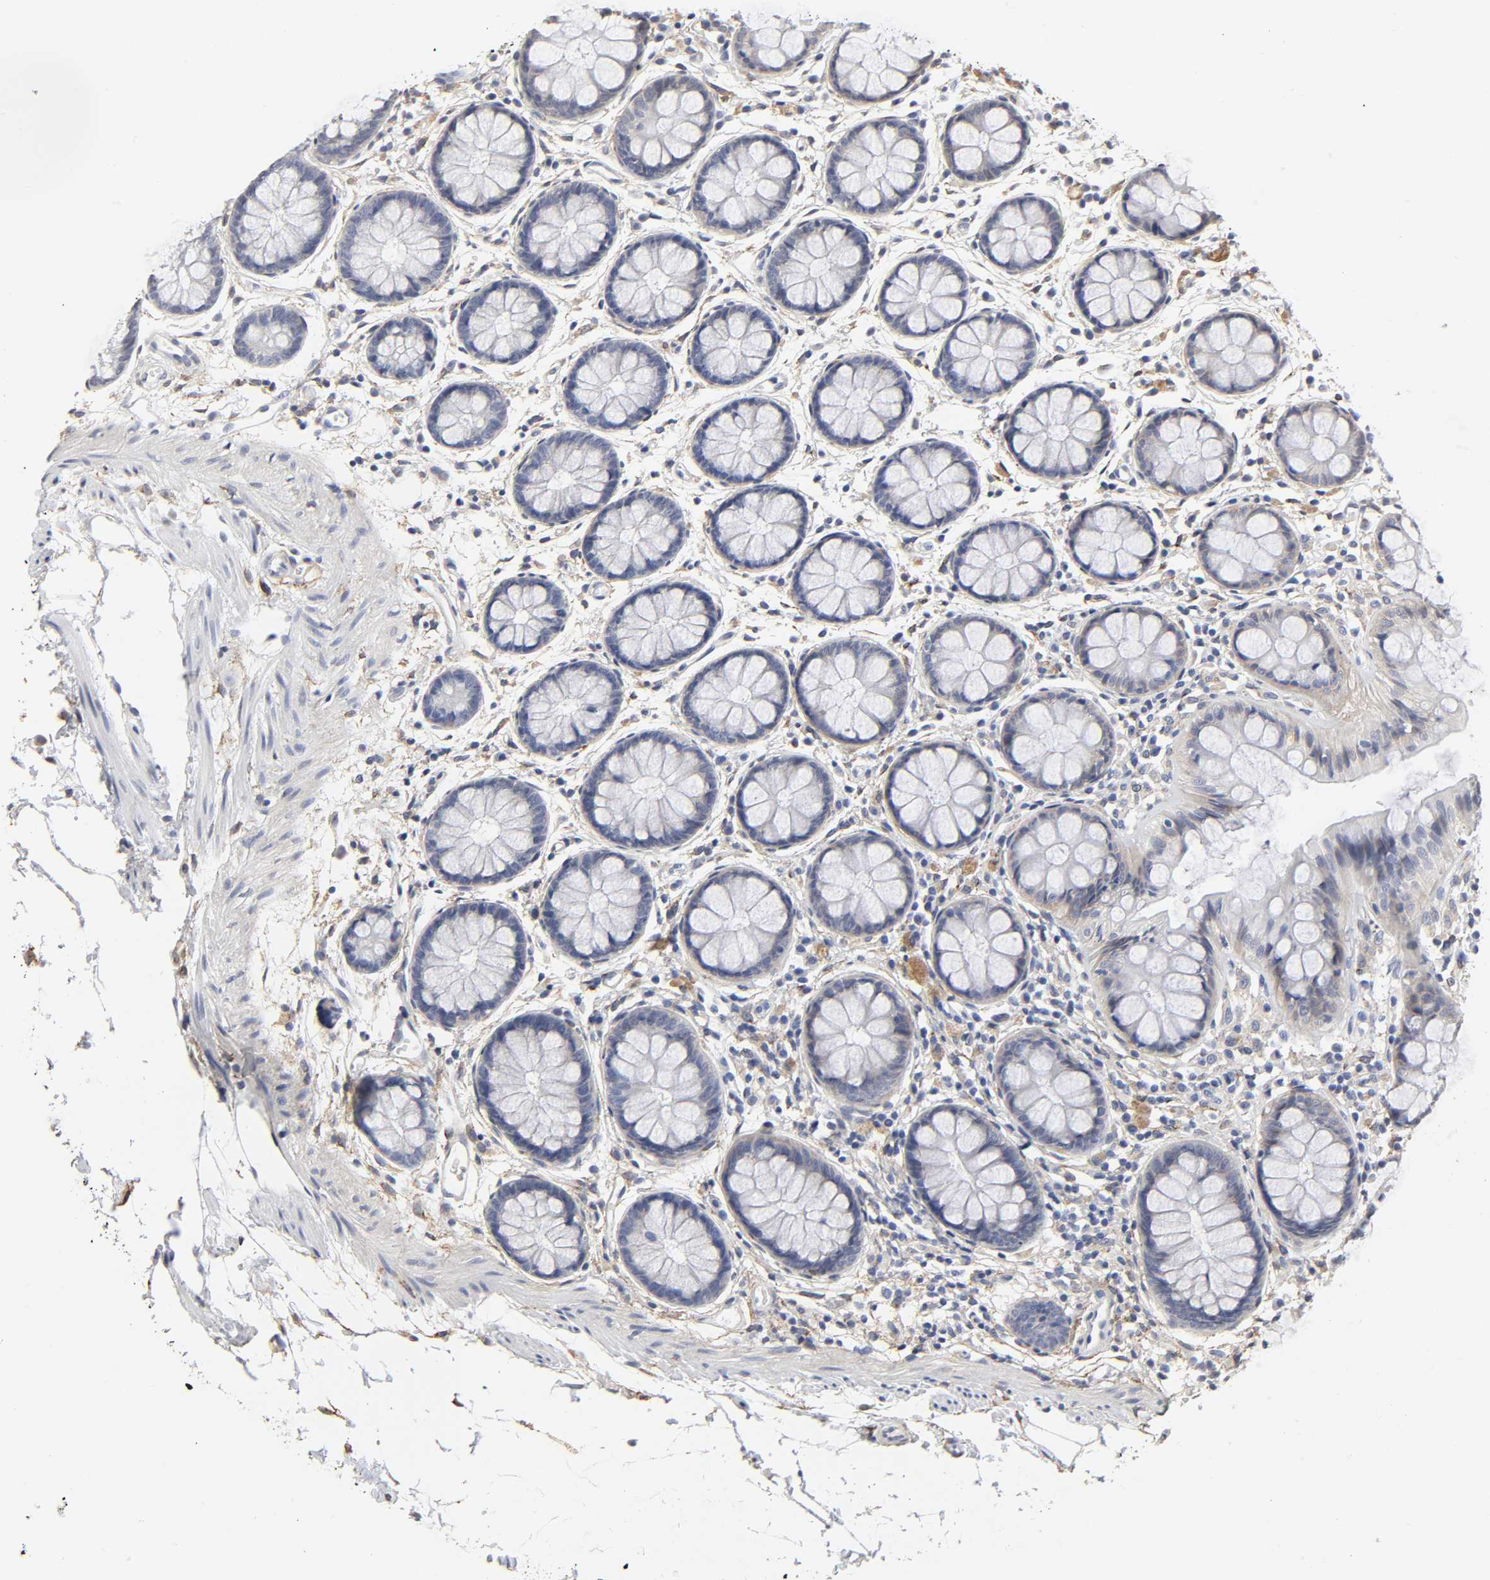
{"staining": {"intensity": "negative", "quantity": "none", "location": "none"}, "tissue": "rectum", "cell_type": "Glandular cells", "image_type": "normal", "snomed": [{"axis": "morphology", "description": "Normal tissue, NOS"}, {"axis": "topography", "description": "Rectum"}], "caption": "Glandular cells show no significant positivity in normal rectum. Brightfield microscopy of IHC stained with DAB (3,3'-diaminobenzidine) (brown) and hematoxylin (blue), captured at high magnification.", "gene": "LRP1", "patient": {"sex": "female", "age": 66}}